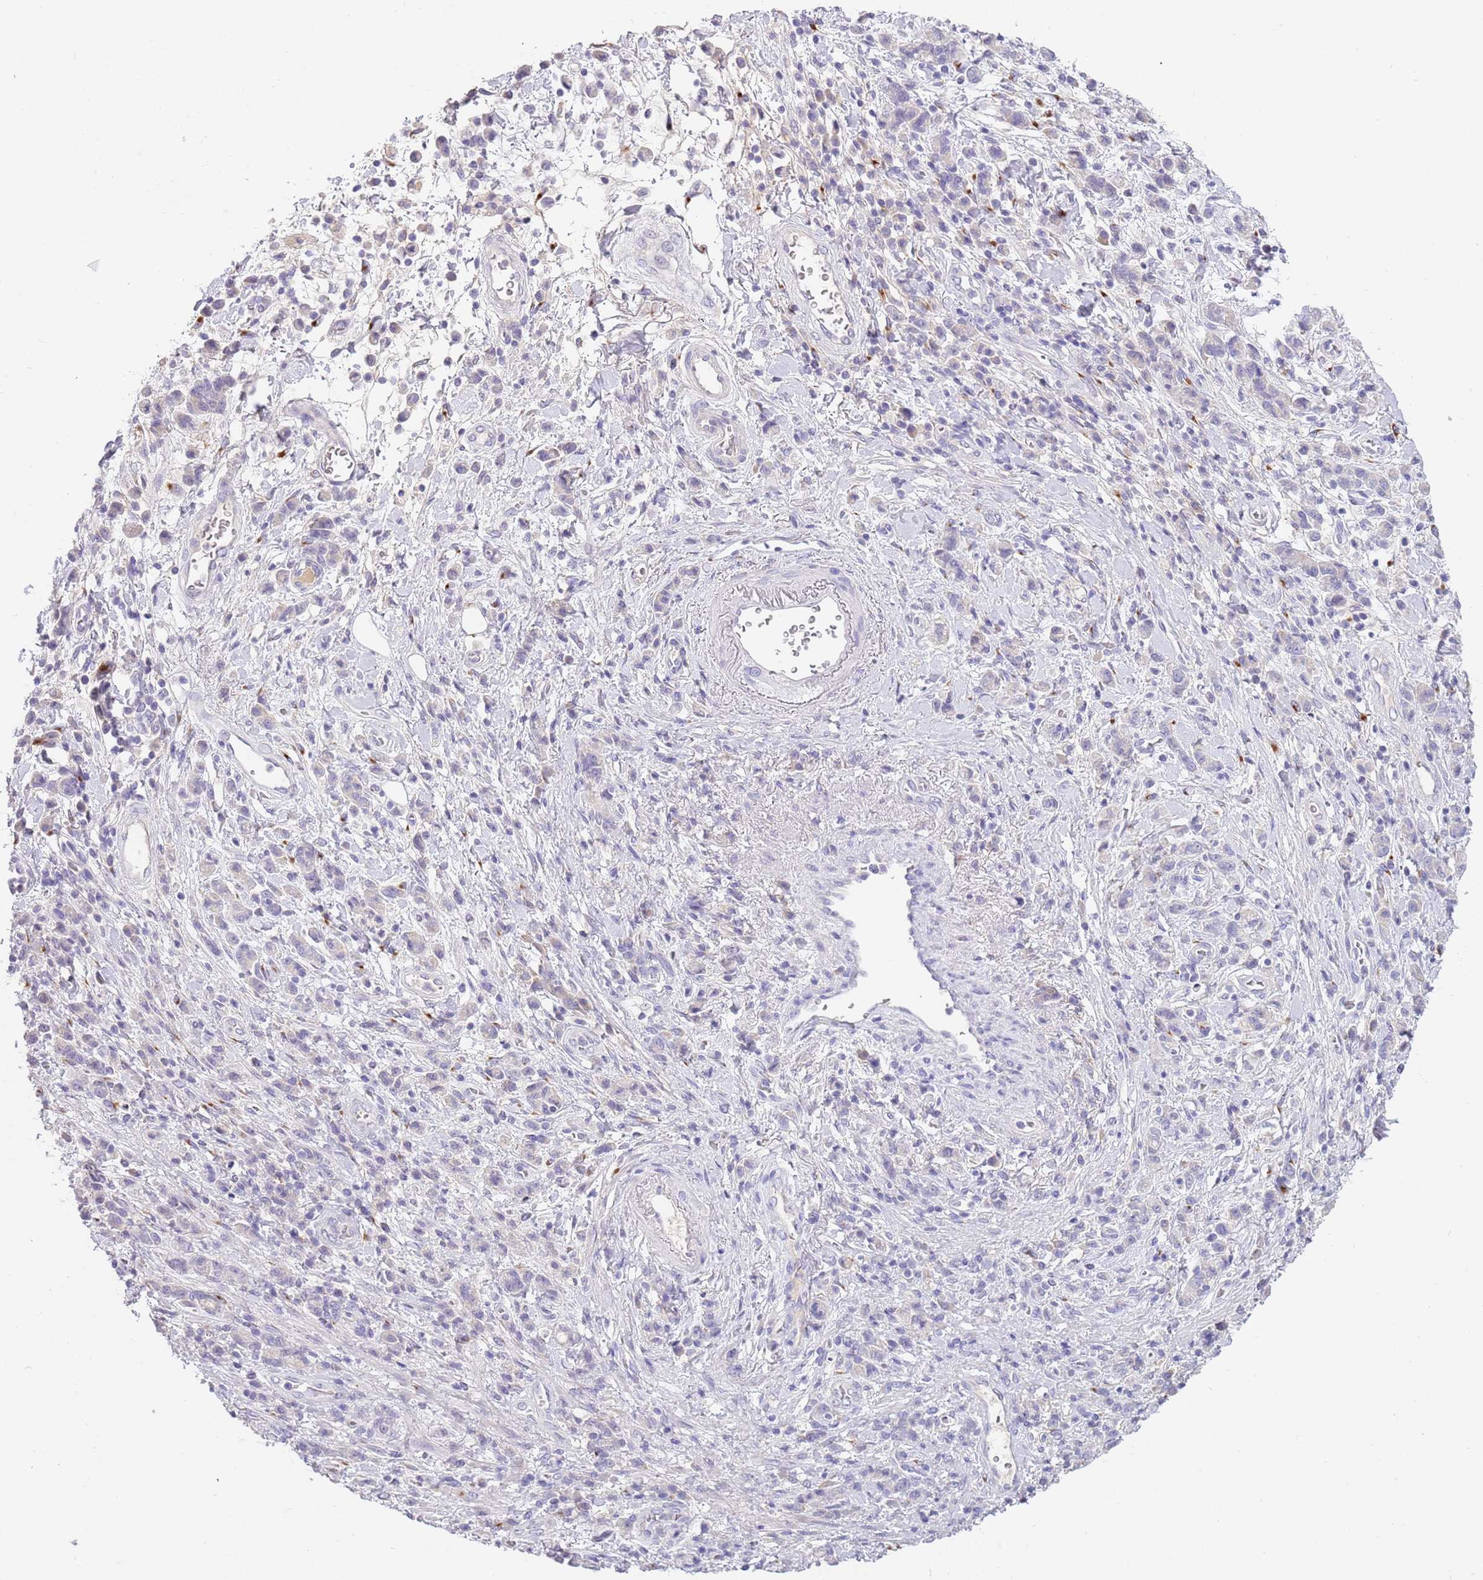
{"staining": {"intensity": "negative", "quantity": "none", "location": "none"}, "tissue": "stomach cancer", "cell_type": "Tumor cells", "image_type": "cancer", "snomed": [{"axis": "morphology", "description": "Adenocarcinoma, NOS"}, {"axis": "topography", "description": "Stomach"}], "caption": "Adenocarcinoma (stomach) was stained to show a protein in brown. There is no significant positivity in tumor cells. (DAB (3,3'-diaminobenzidine) IHC, high magnification).", "gene": "CFAP73", "patient": {"sex": "male", "age": 77}}